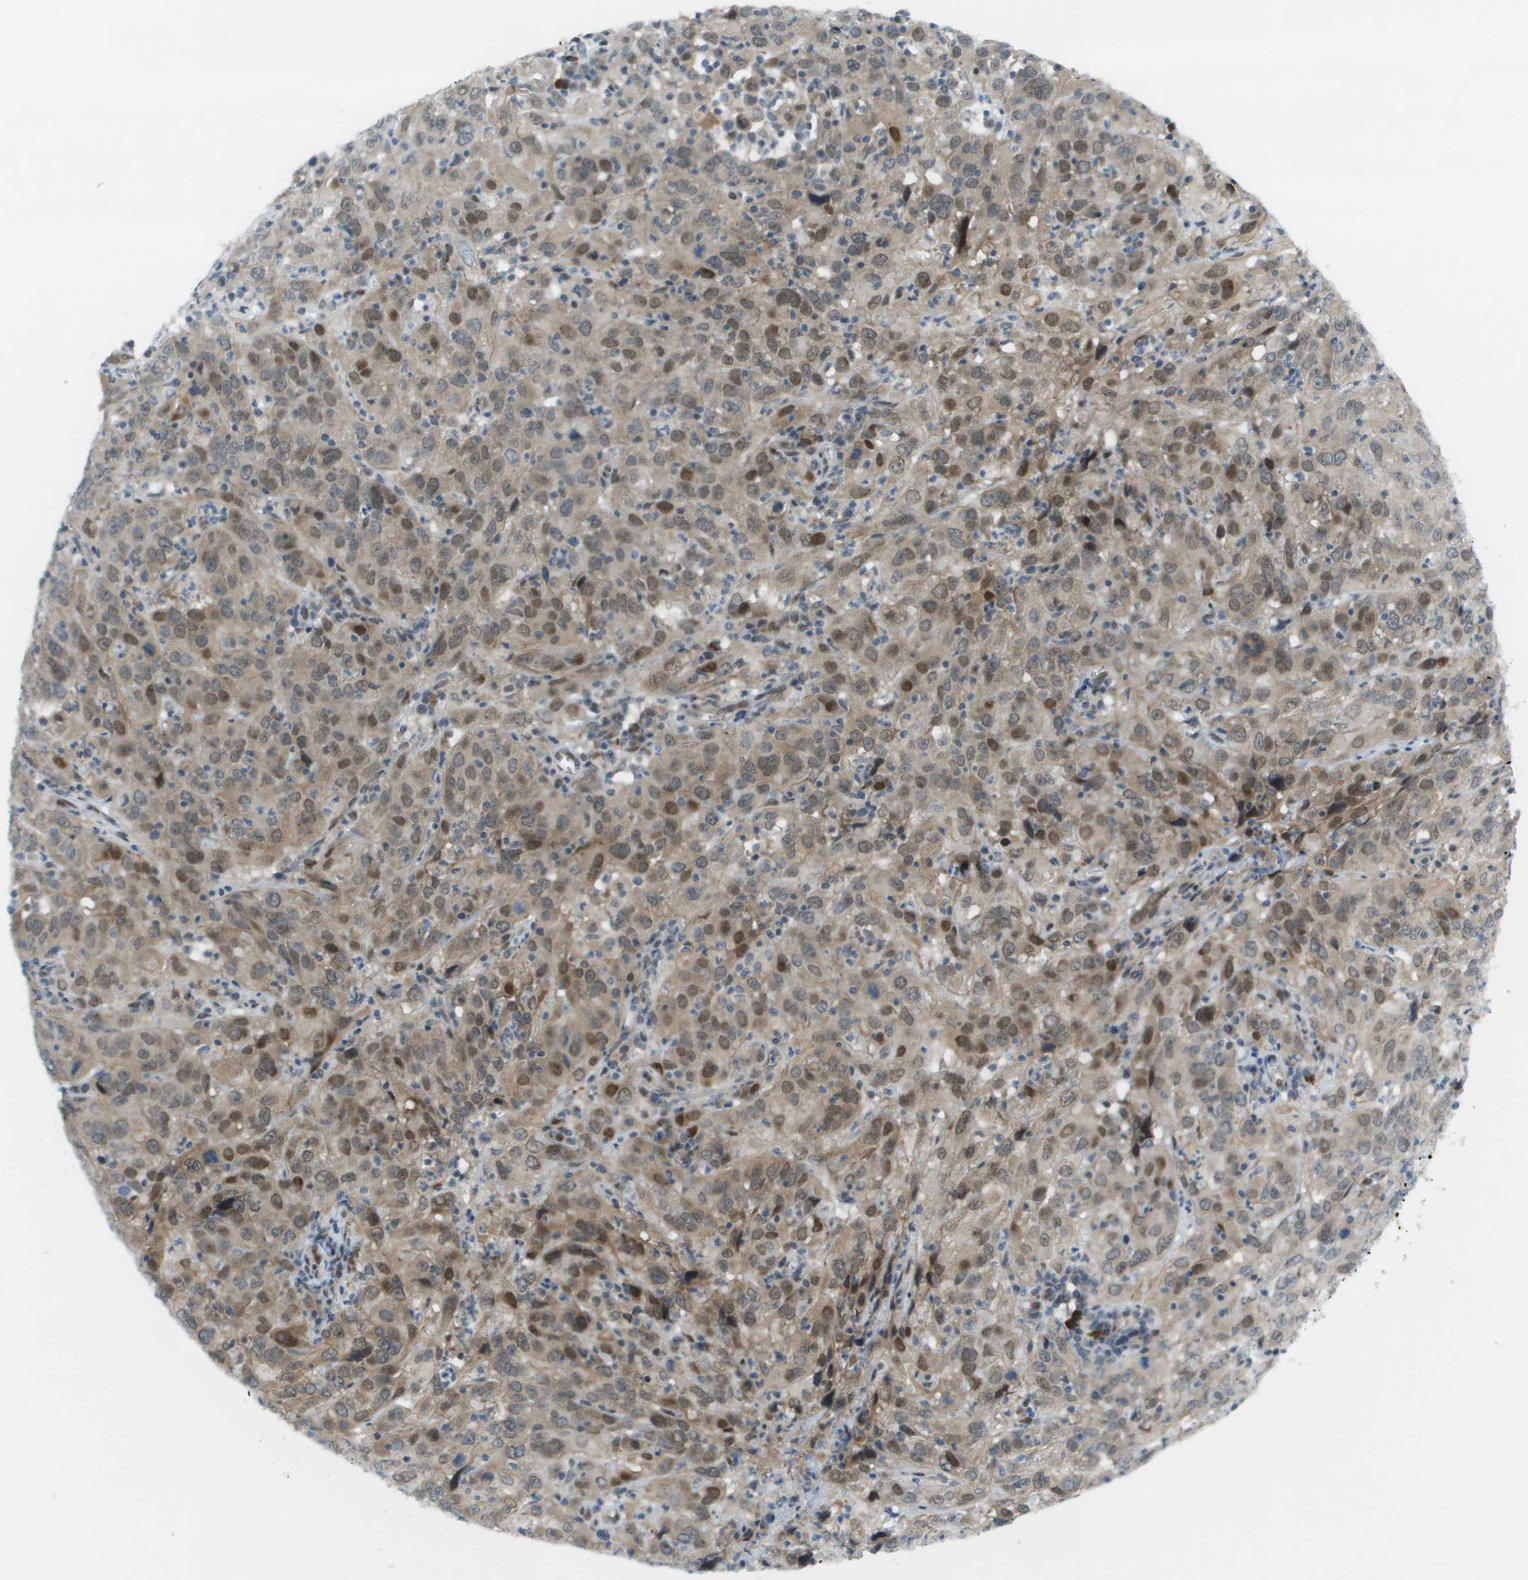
{"staining": {"intensity": "moderate", "quantity": ">75%", "location": "cytoplasmic/membranous,nuclear"}, "tissue": "cervical cancer", "cell_type": "Tumor cells", "image_type": "cancer", "snomed": [{"axis": "morphology", "description": "Squamous cell carcinoma, NOS"}, {"axis": "topography", "description": "Cervix"}], "caption": "Moderate cytoplasmic/membranous and nuclear positivity for a protein is seen in about >75% of tumor cells of cervical cancer (squamous cell carcinoma) using IHC.", "gene": "CACNB4", "patient": {"sex": "female", "age": 32}}